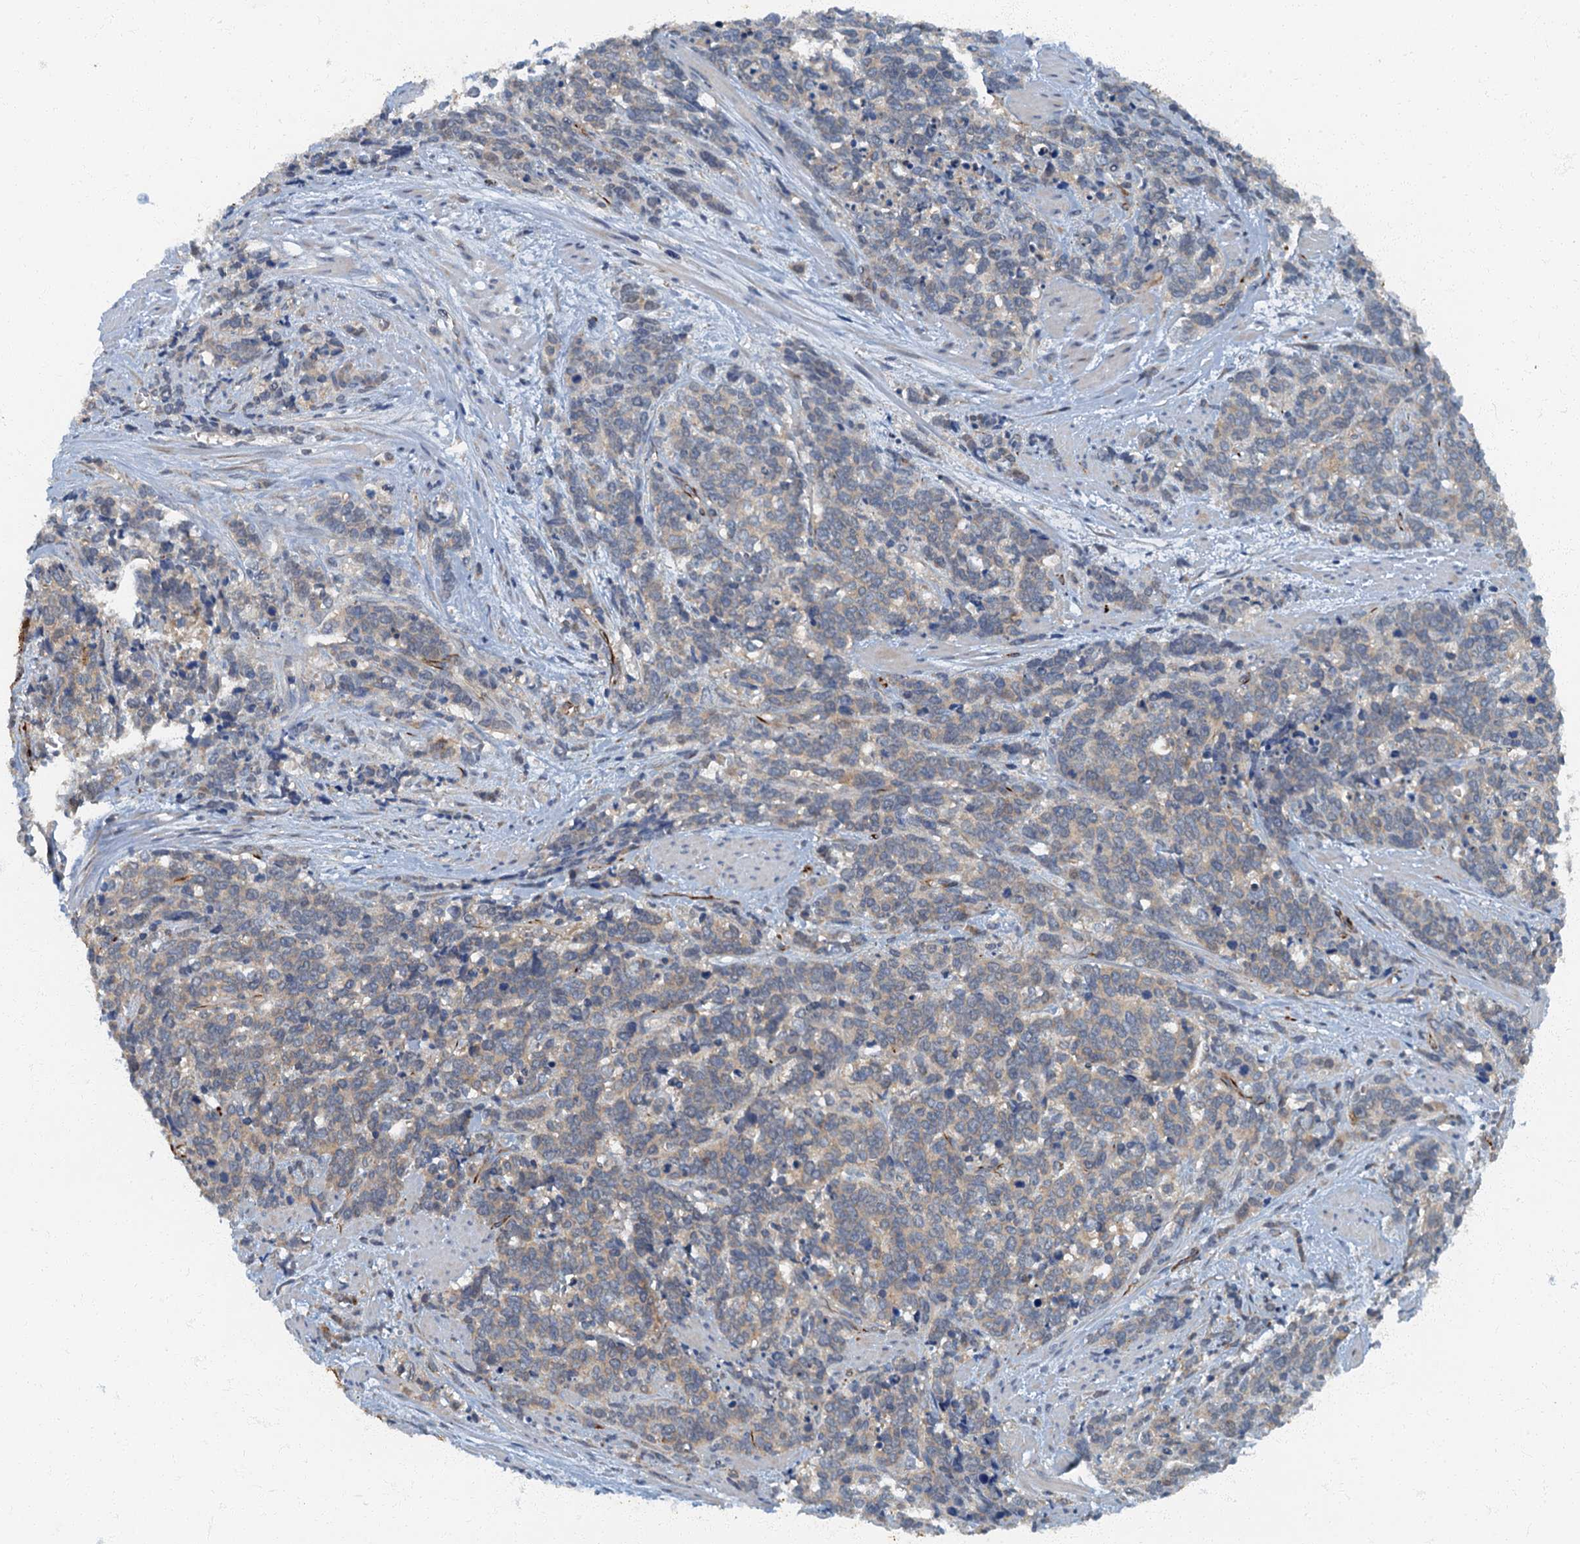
{"staining": {"intensity": "negative", "quantity": "none", "location": "none"}, "tissue": "cervical cancer", "cell_type": "Tumor cells", "image_type": "cancer", "snomed": [{"axis": "morphology", "description": "Squamous cell carcinoma, NOS"}, {"axis": "topography", "description": "Cervix"}], "caption": "The IHC micrograph has no significant positivity in tumor cells of squamous cell carcinoma (cervical) tissue. (DAB IHC with hematoxylin counter stain).", "gene": "ARL11", "patient": {"sex": "female", "age": 60}}